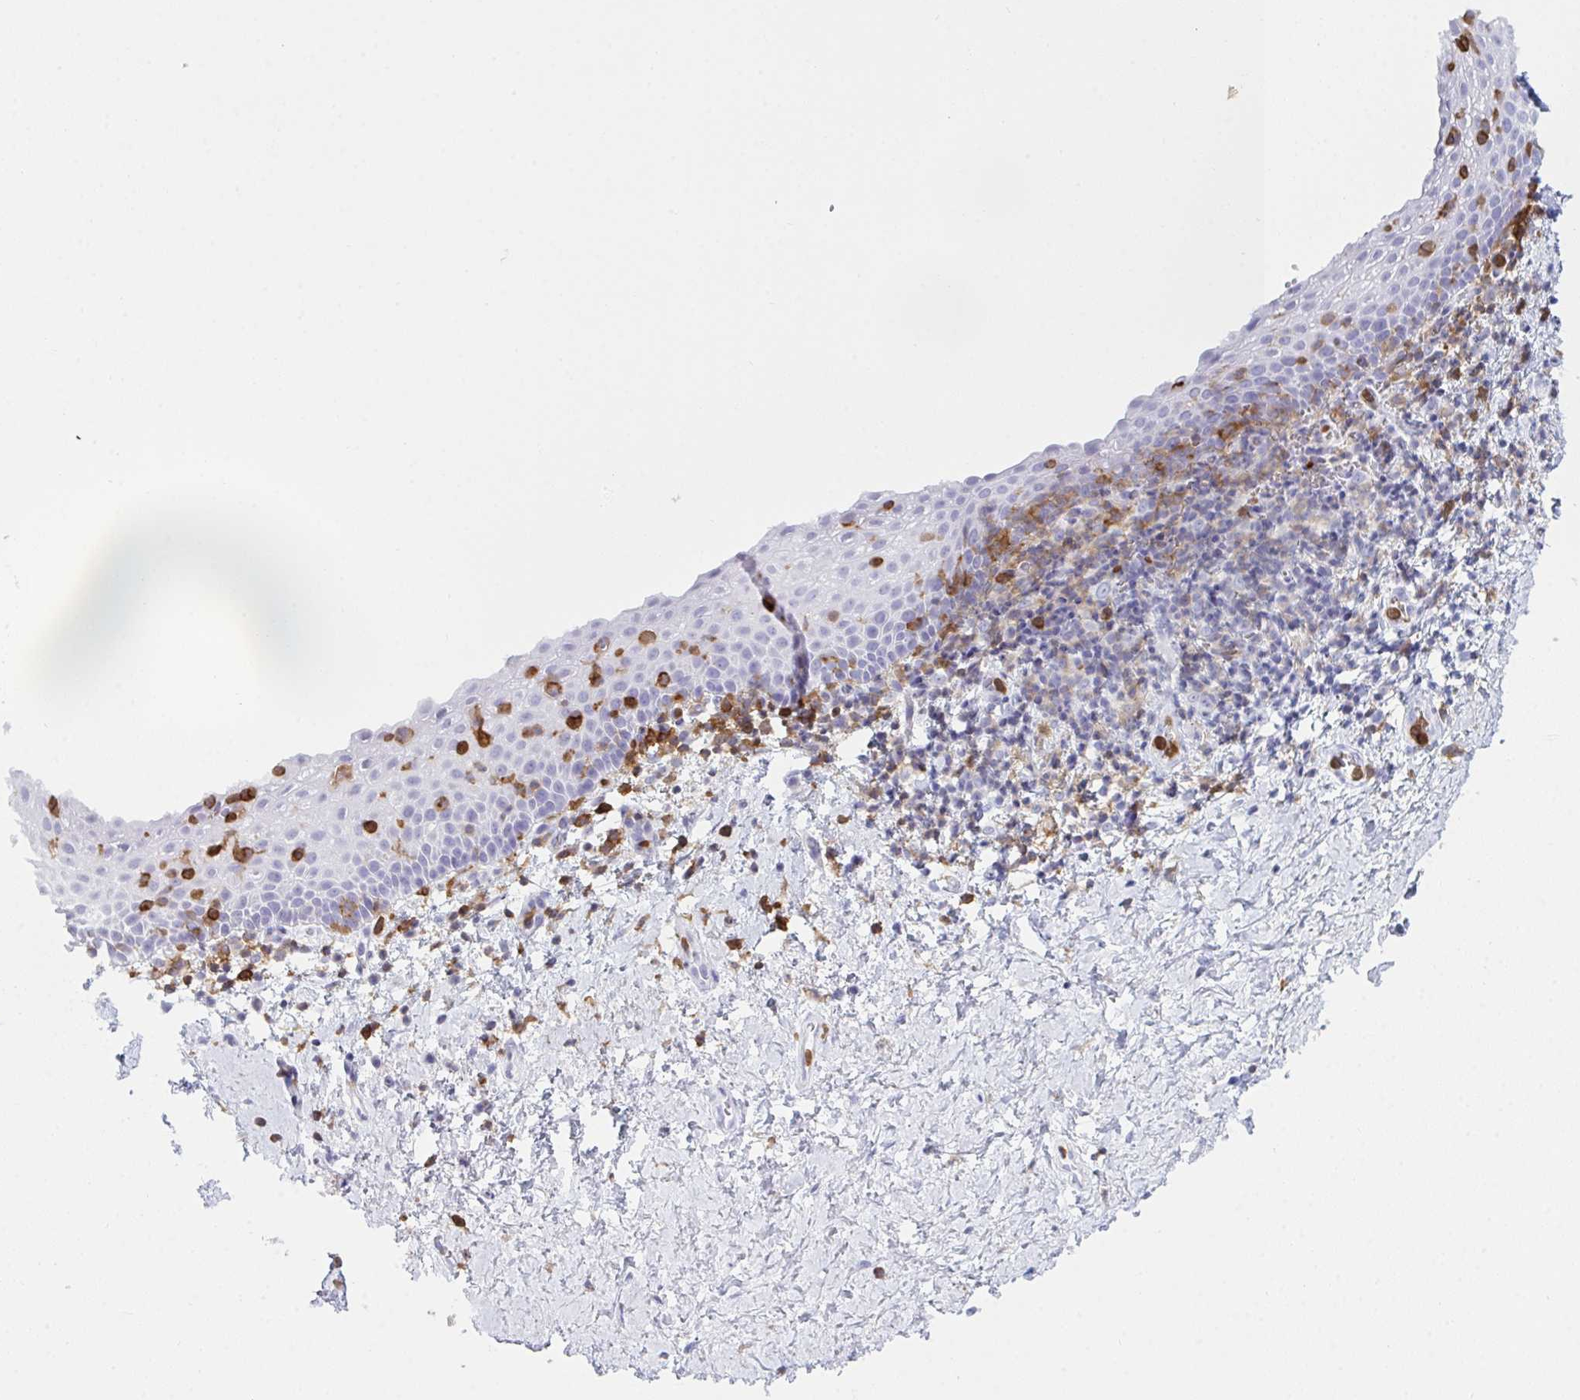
{"staining": {"intensity": "negative", "quantity": "none", "location": "none"}, "tissue": "vagina", "cell_type": "Squamous epithelial cells", "image_type": "normal", "snomed": [{"axis": "morphology", "description": "Normal tissue, NOS"}, {"axis": "topography", "description": "Vagina"}], "caption": "Protein analysis of benign vagina demonstrates no significant expression in squamous epithelial cells.", "gene": "MYO1F", "patient": {"sex": "female", "age": 61}}